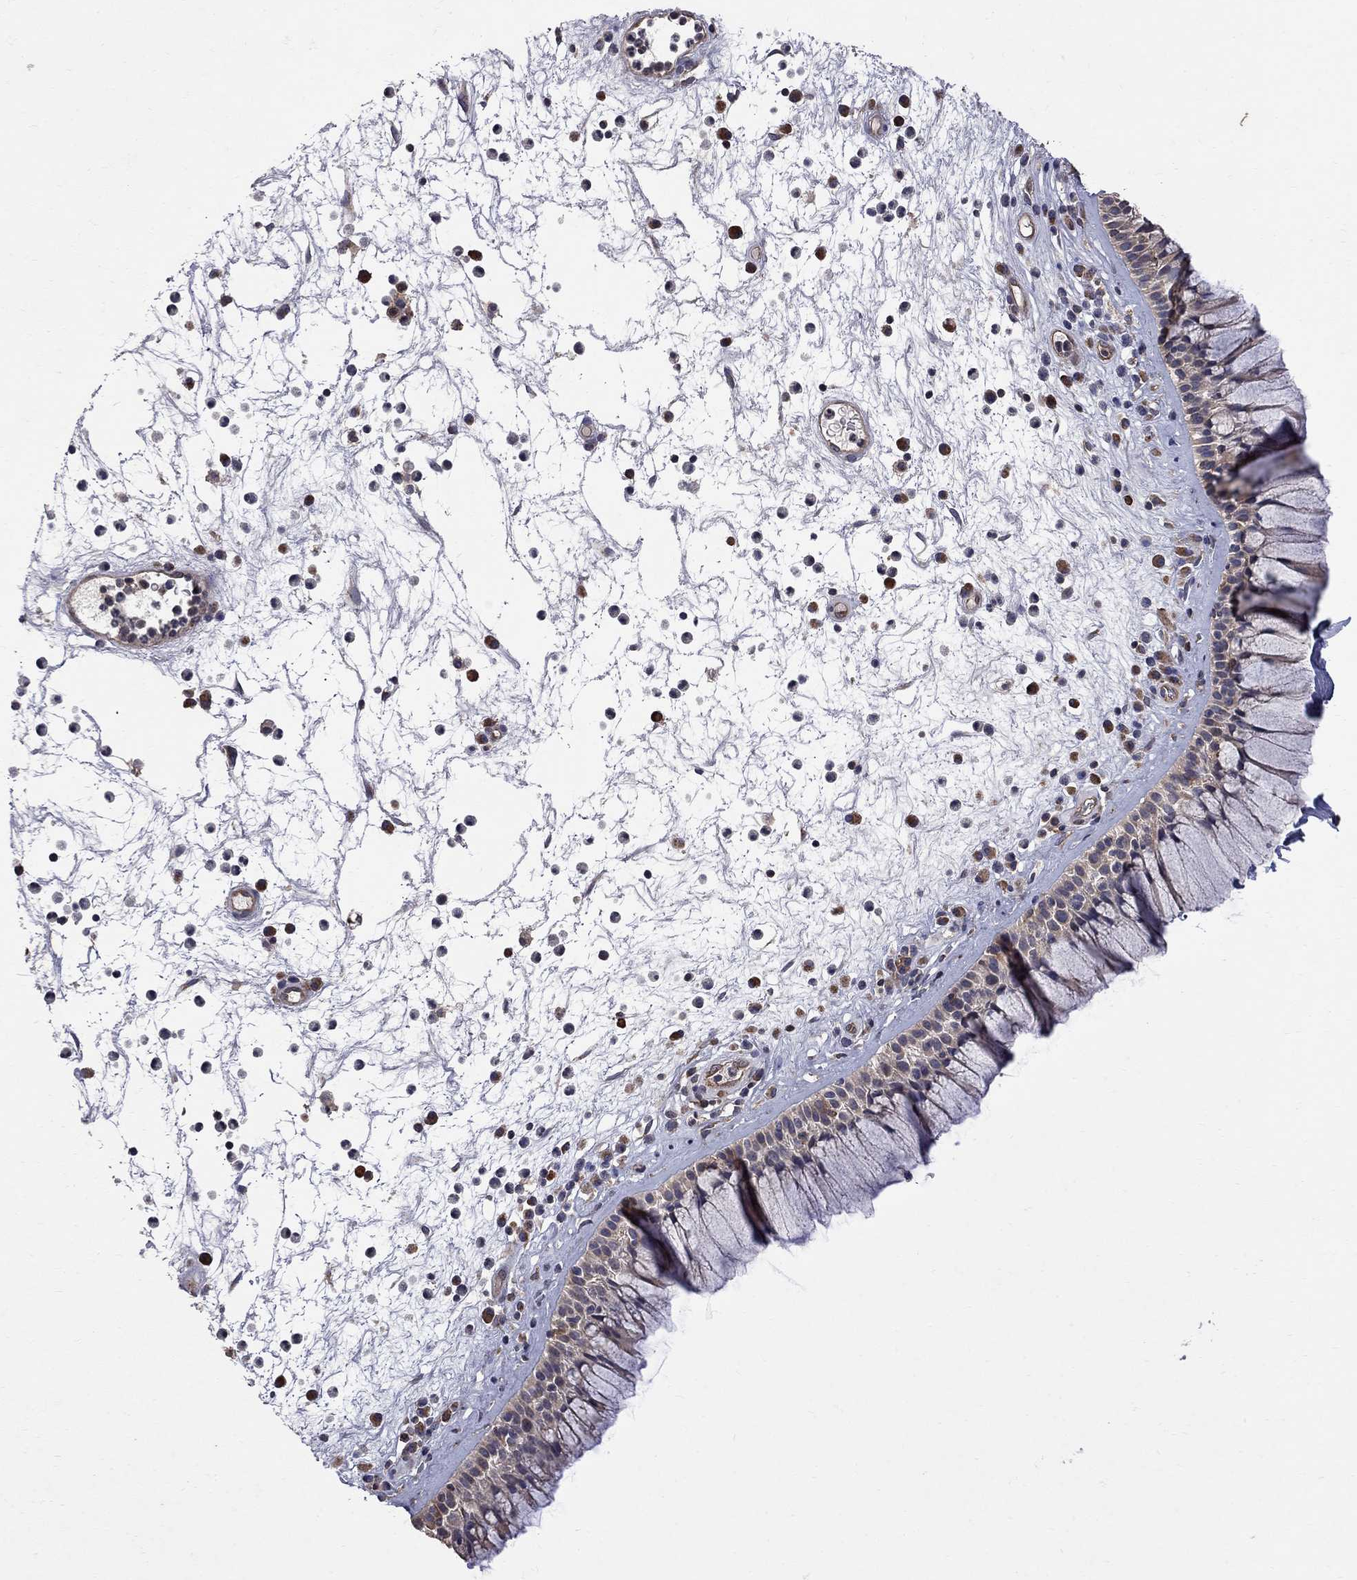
{"staining": {"intensity": "negative", "quantity": "none", "location": "none"}, "tissue": "nasopharynx", "cell_type": "Respiratory epithelial cells", "image_type": "normal", "snomed": [{"axis": "morphology", "description": "Normal tissue, NOS"}, {"axis": "topography", "description": "Nasopharynx"}], "caption": "This is a image of IHC staining of unremarkable nasopharynx, which shows no positivity in respiratory epithelial cells. (DAB IHC visualized using brightfield microscopy, high magnification).", "gene": "ABI3", "patient": {"sex": "male", "age": 77}}